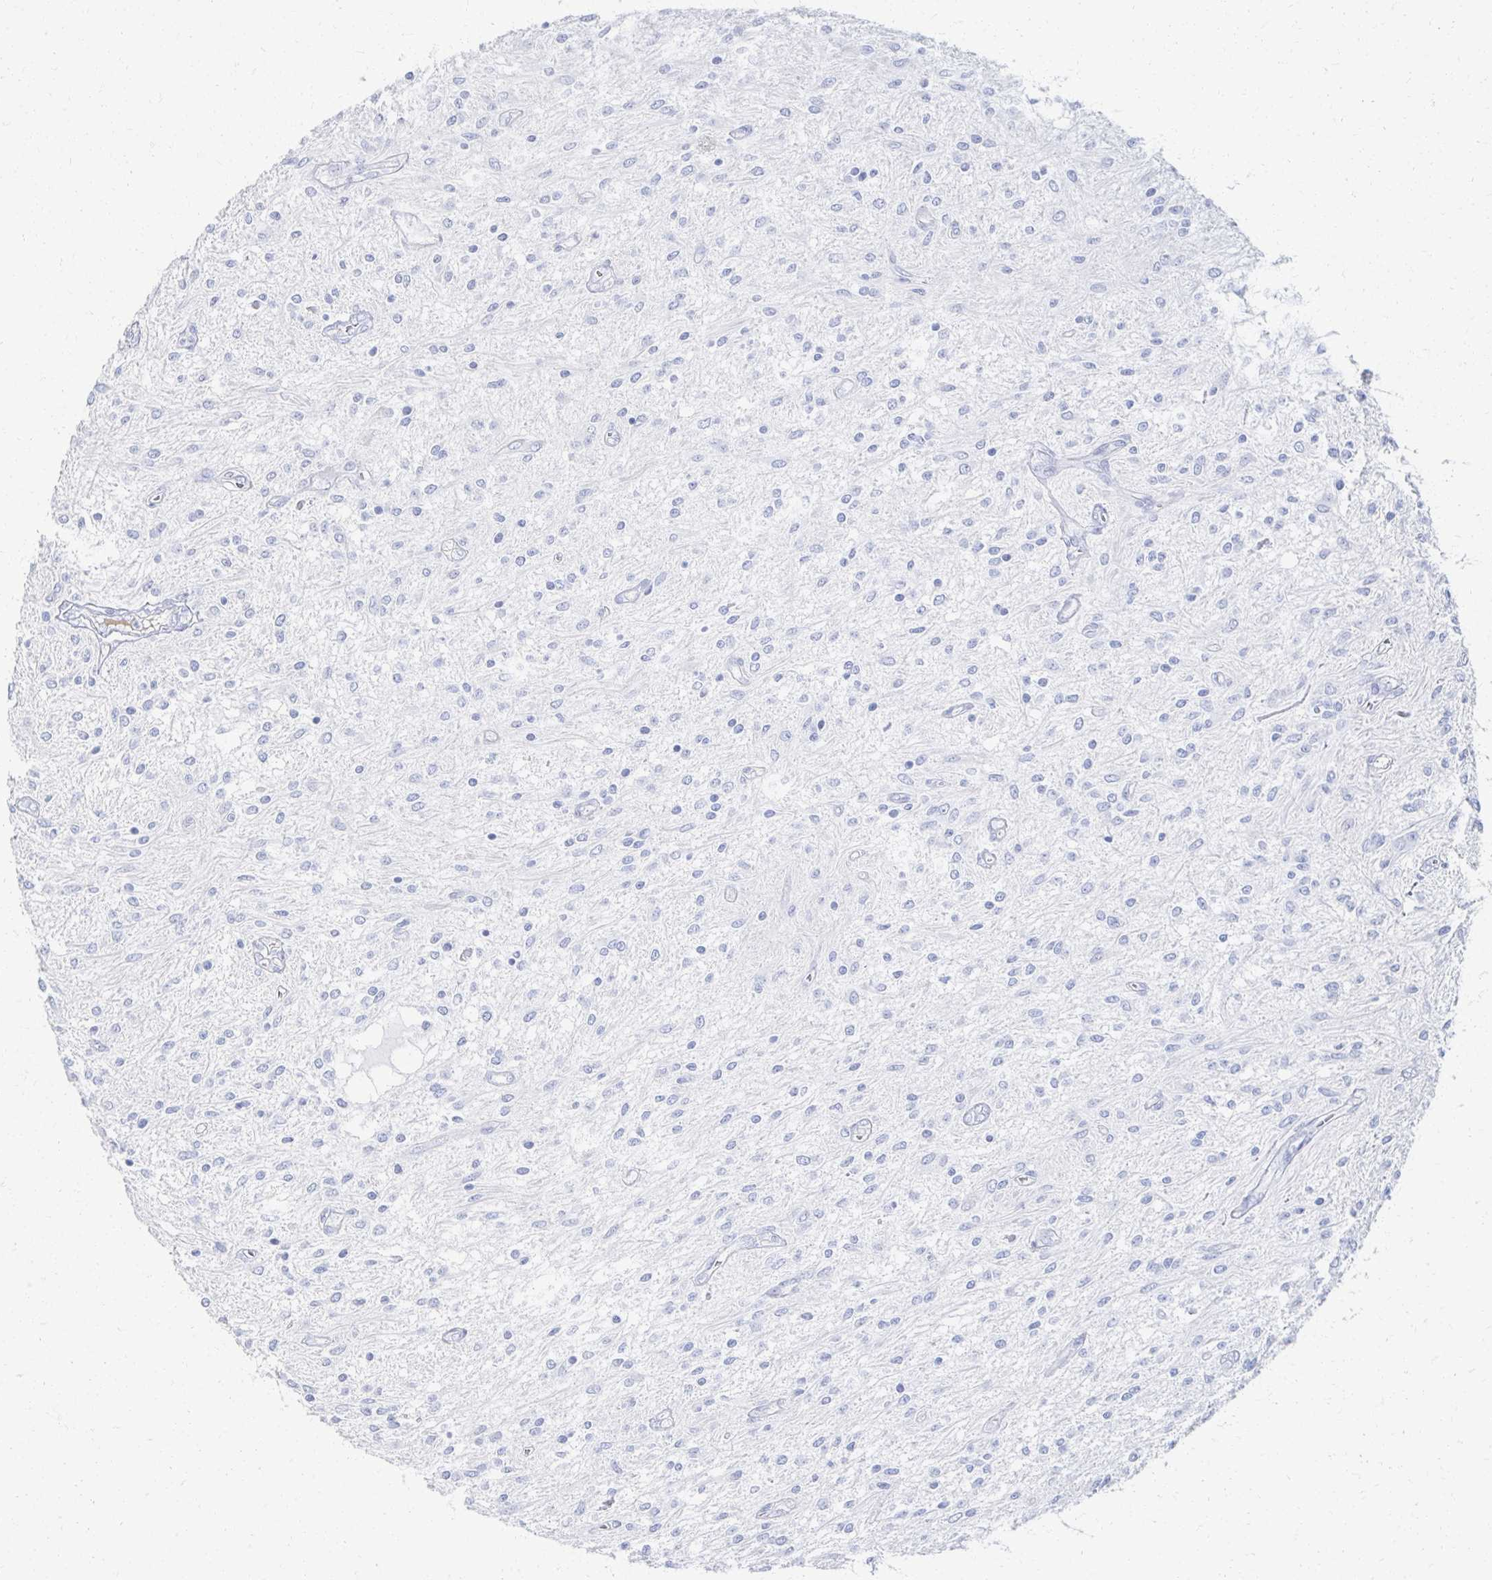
{"staining": {"intensity": "negative", "quantity": "none", "location": "none"}, "tissue": "glioma", "cell_type": "Tumor cells", "image_type": "cancer", "snomed": [{"axis": "morphology", "description": "Glioma, malignant, Low grade"}, {"axis": "topography", "description": "Cerebellum"}], "caption": "This is an immunohistochemistry photomicrograph of human low-grade glioma (malignant). There is no staining in tumor cells.", "gene": "PRR20A", "patient": {"sex": "female", "age": 14}}